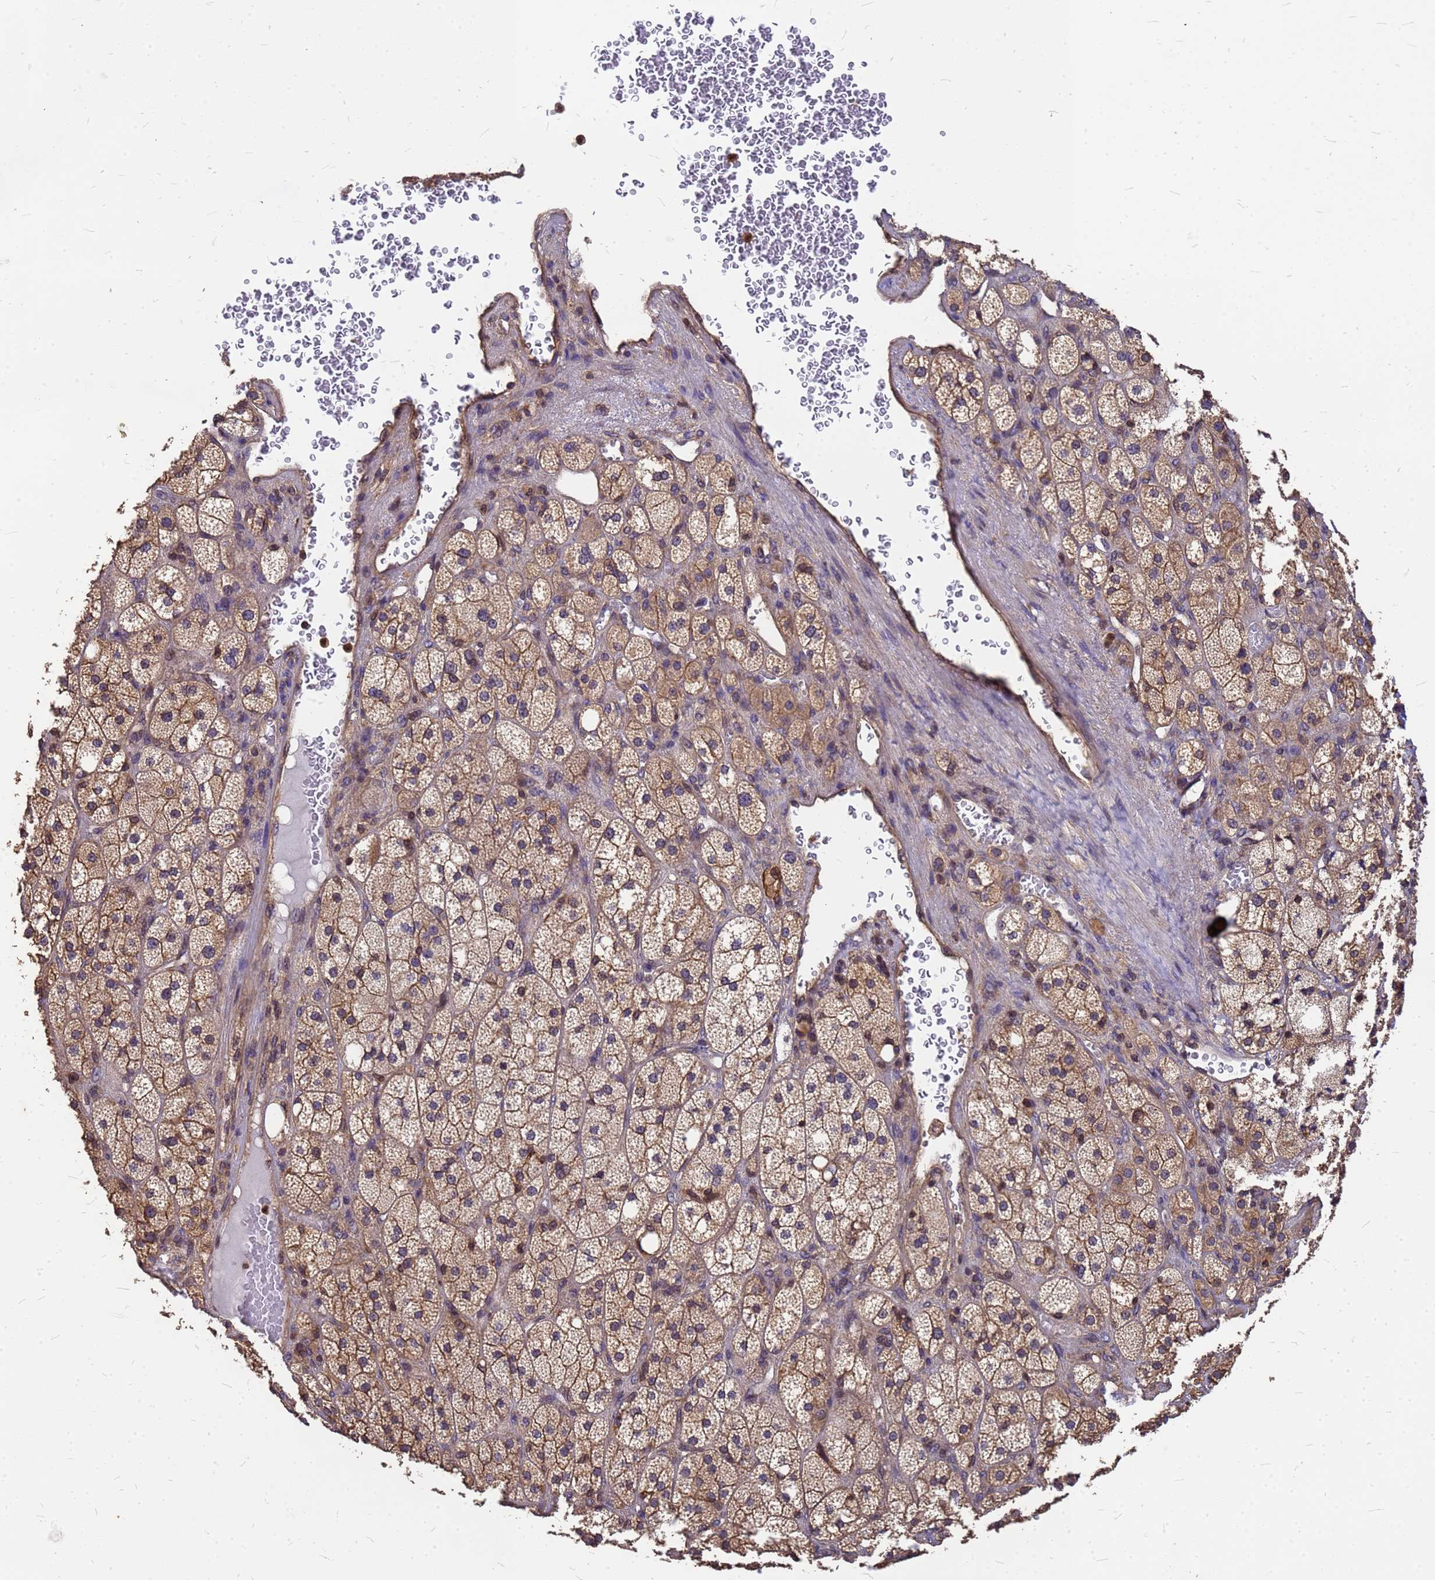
{"staining": {"intensity": "moderate", "quantity": ">75%", "location": "cytoplasmic/membranous"}, "tissue": "adrenal gland", "cell_type": "Glandular cells", "image_type": "normal", "snomed": [{"axis": "morphology", "description": "Normal tissue, NOS"}, {"axis": "topography", "description": "Adrenal gland"}], "caption": "This is a histology image of immunohistochemistry staining of unremarkable adrenal gland, which shows moderate staining in the cytoplasmic/membranous of glandular cells.", "gene": "C1orf35", "patient": {"sex": "male", "age": 61}}